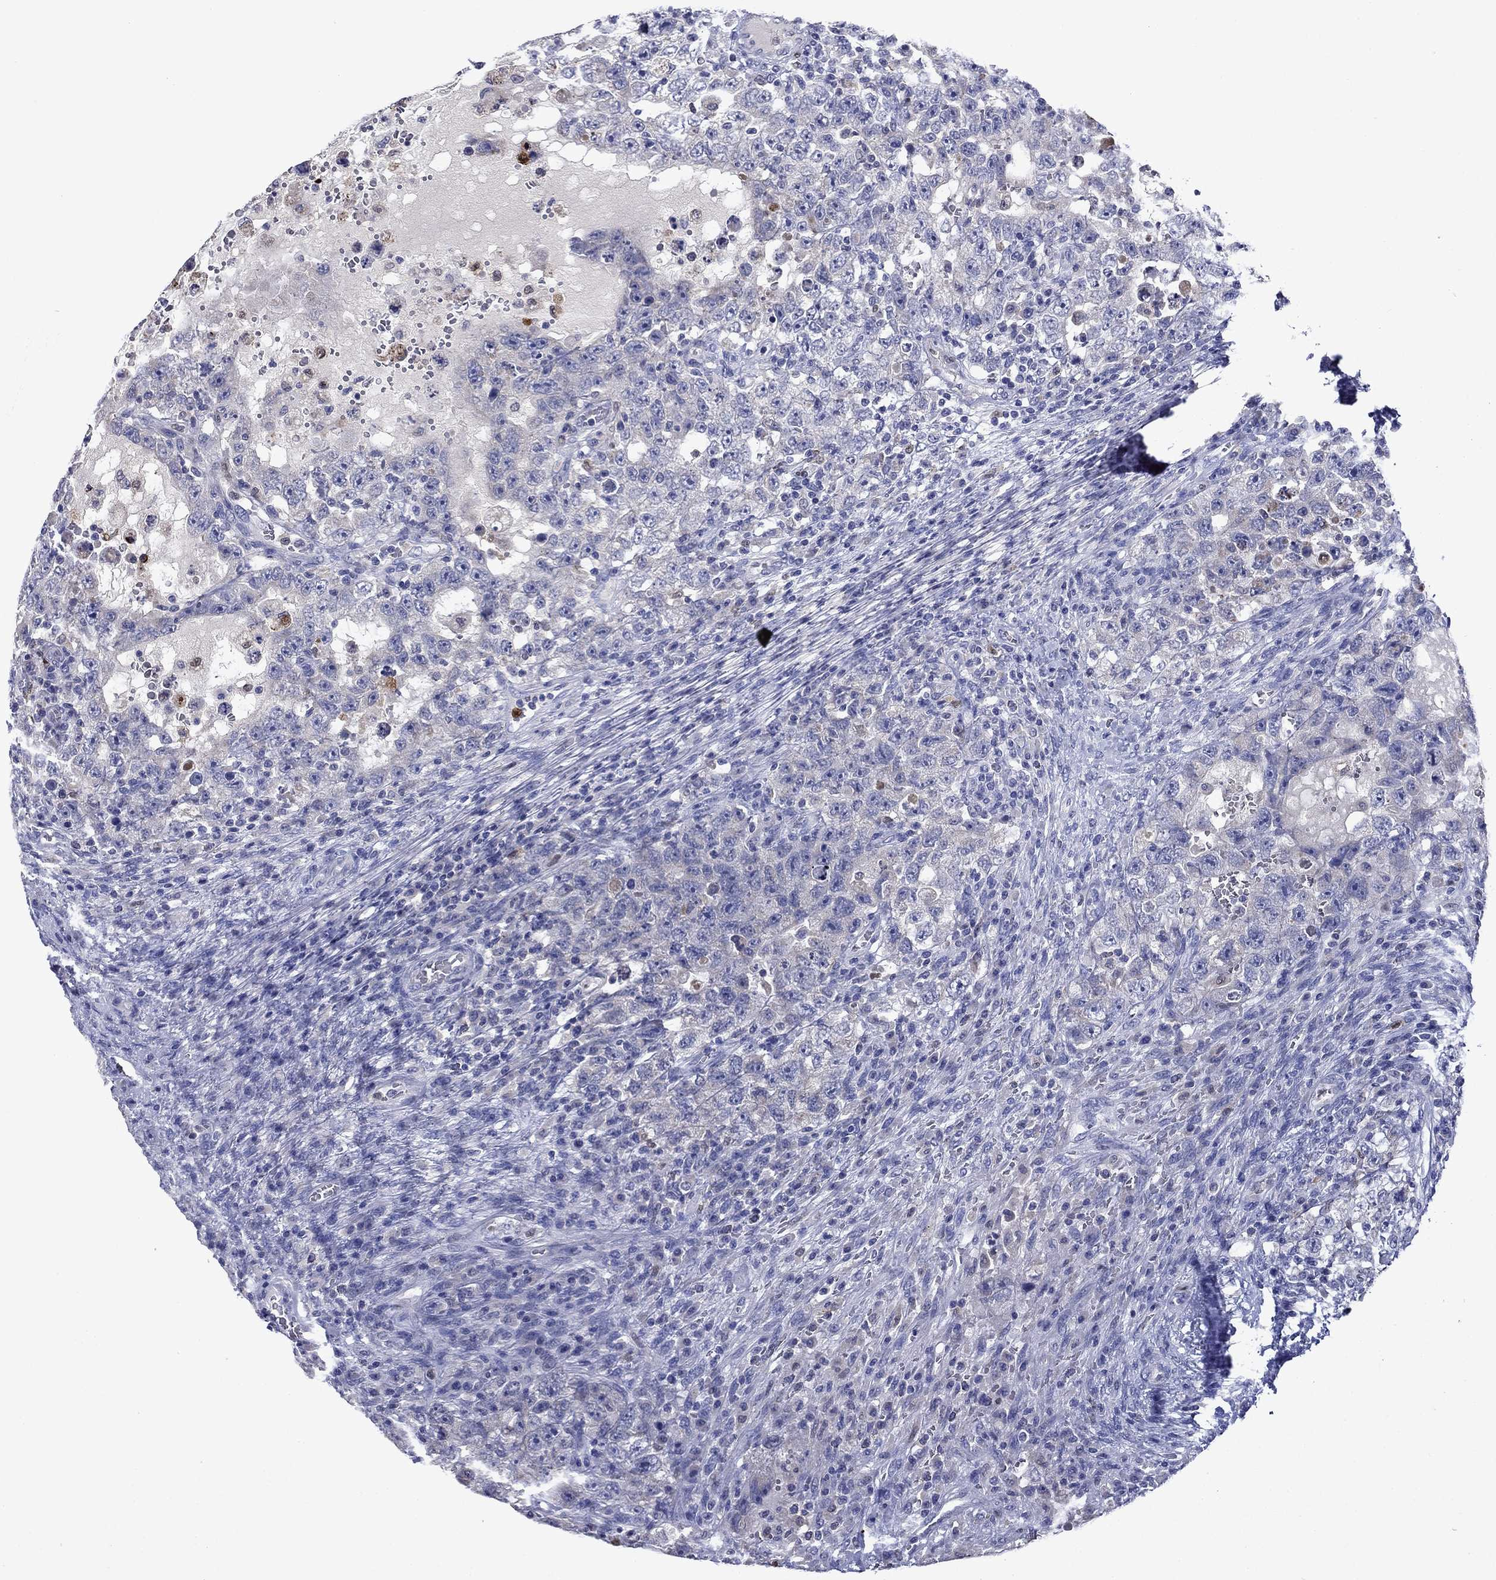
{"staining": {"intensity": "negative", "quantity": "none", "location": "none"}, "tissue": "testis cancer", "cell_type": "Tumor cells", "image_type": "cancer", "snomed": [{"axis": "morphology", "description": "Carcinoma, Embryonal, NOS"}, {"axis": "topography", "description": "Testis"}], "caption": "Testis cancer was stained to show a protein in brown. There is no significant expression in tumor cells.", "gene": "IRF5", "patient": {"sex": "male", "age": 26}}